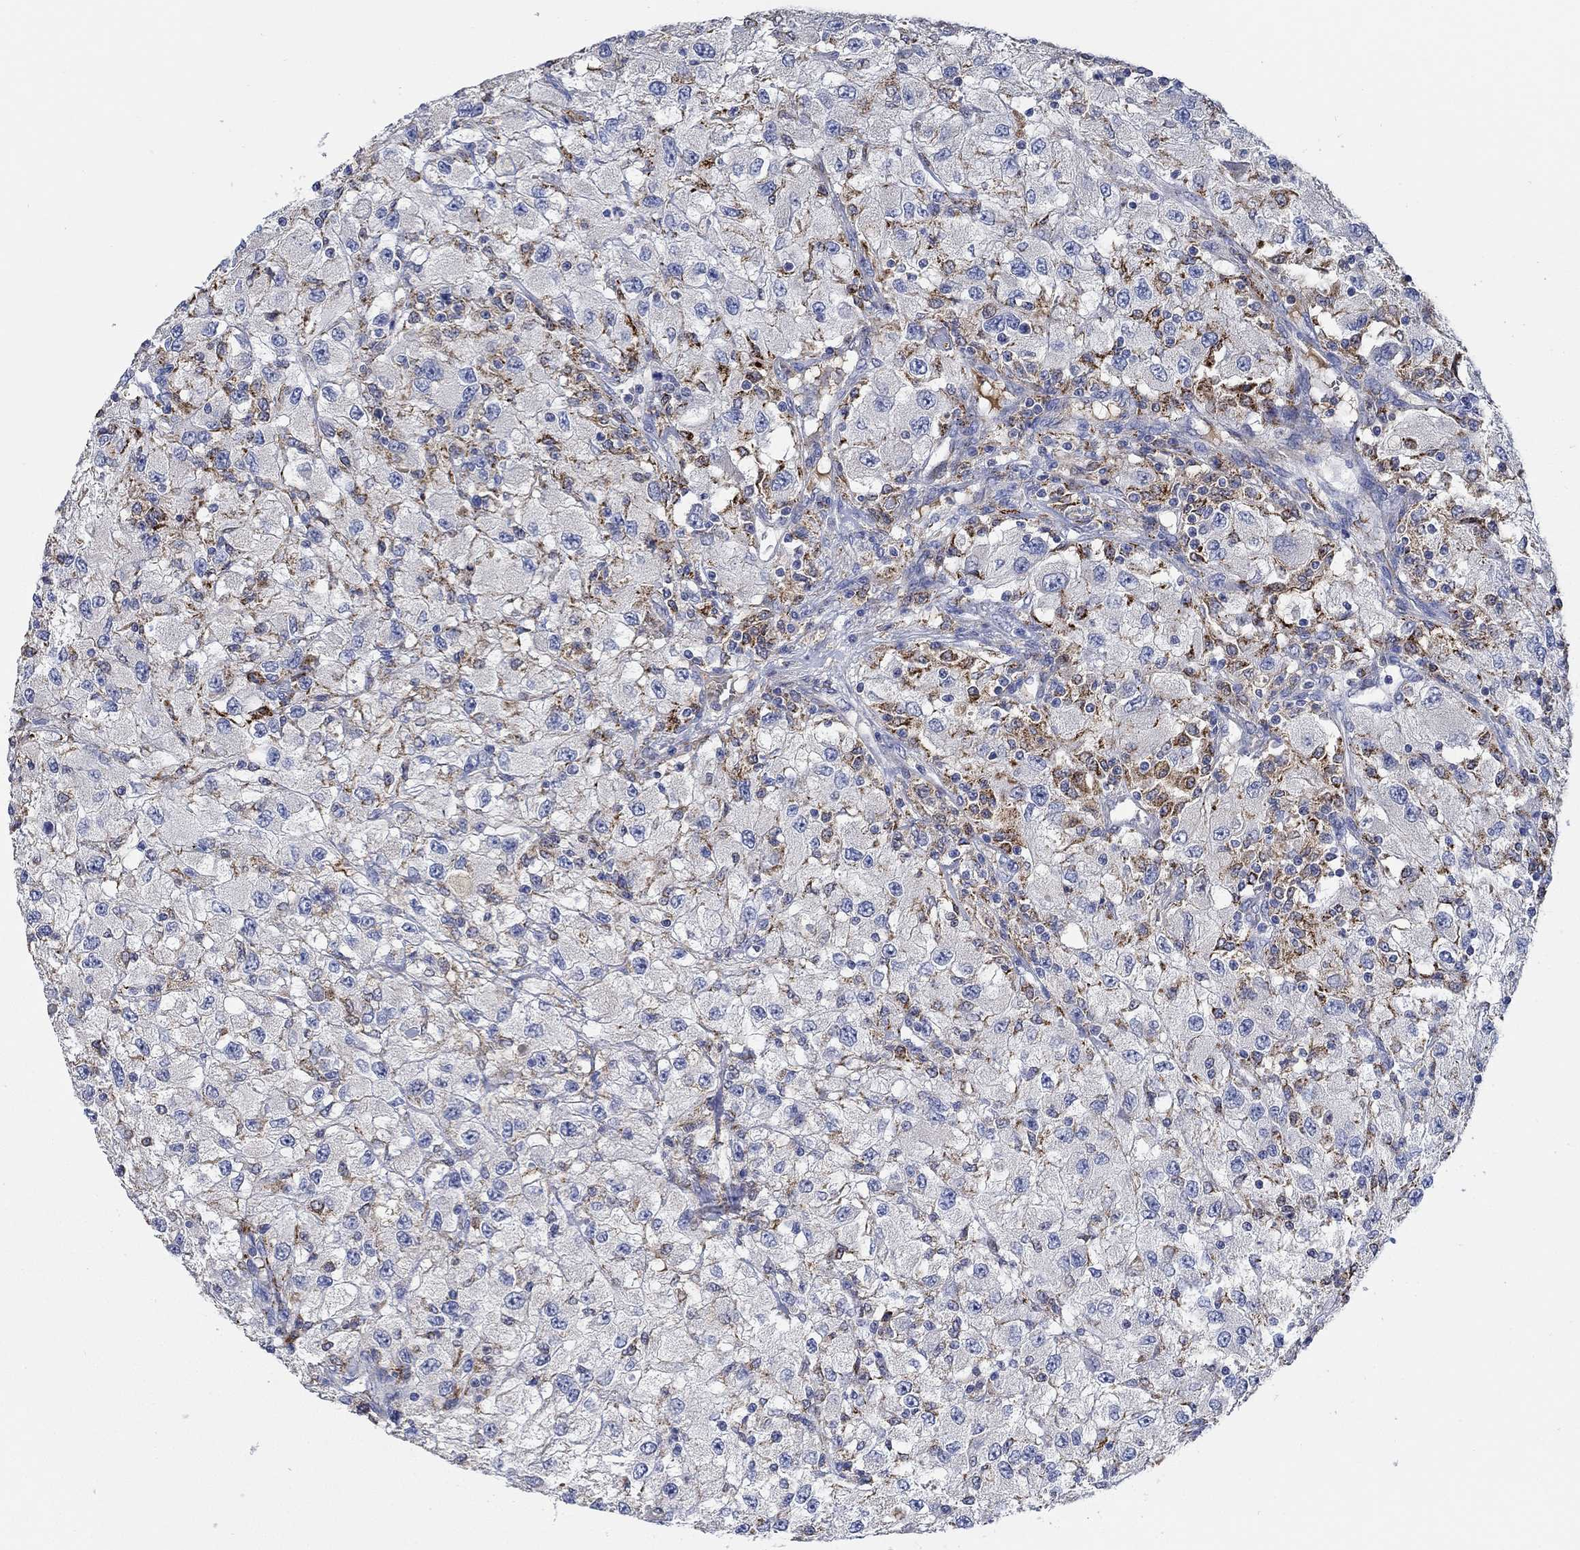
{"staining": {"intensity": "negative", "quantity": "none", "location": "none"}, "tissue": "renal cancer", "cell_type": "Tumor cells", "image_type": "cancer", "snomed": [{"axis": "morphology", "description": "Adenocarcinoma, NOS"}, {"axis": "topography", "description": "Kidney"}], "caption": "Histopathology image shows no protein positivity in tumor cells of renal cancer tissue.", "gene": "MPP1", "patient": {"sex": "female", "age": 67}}